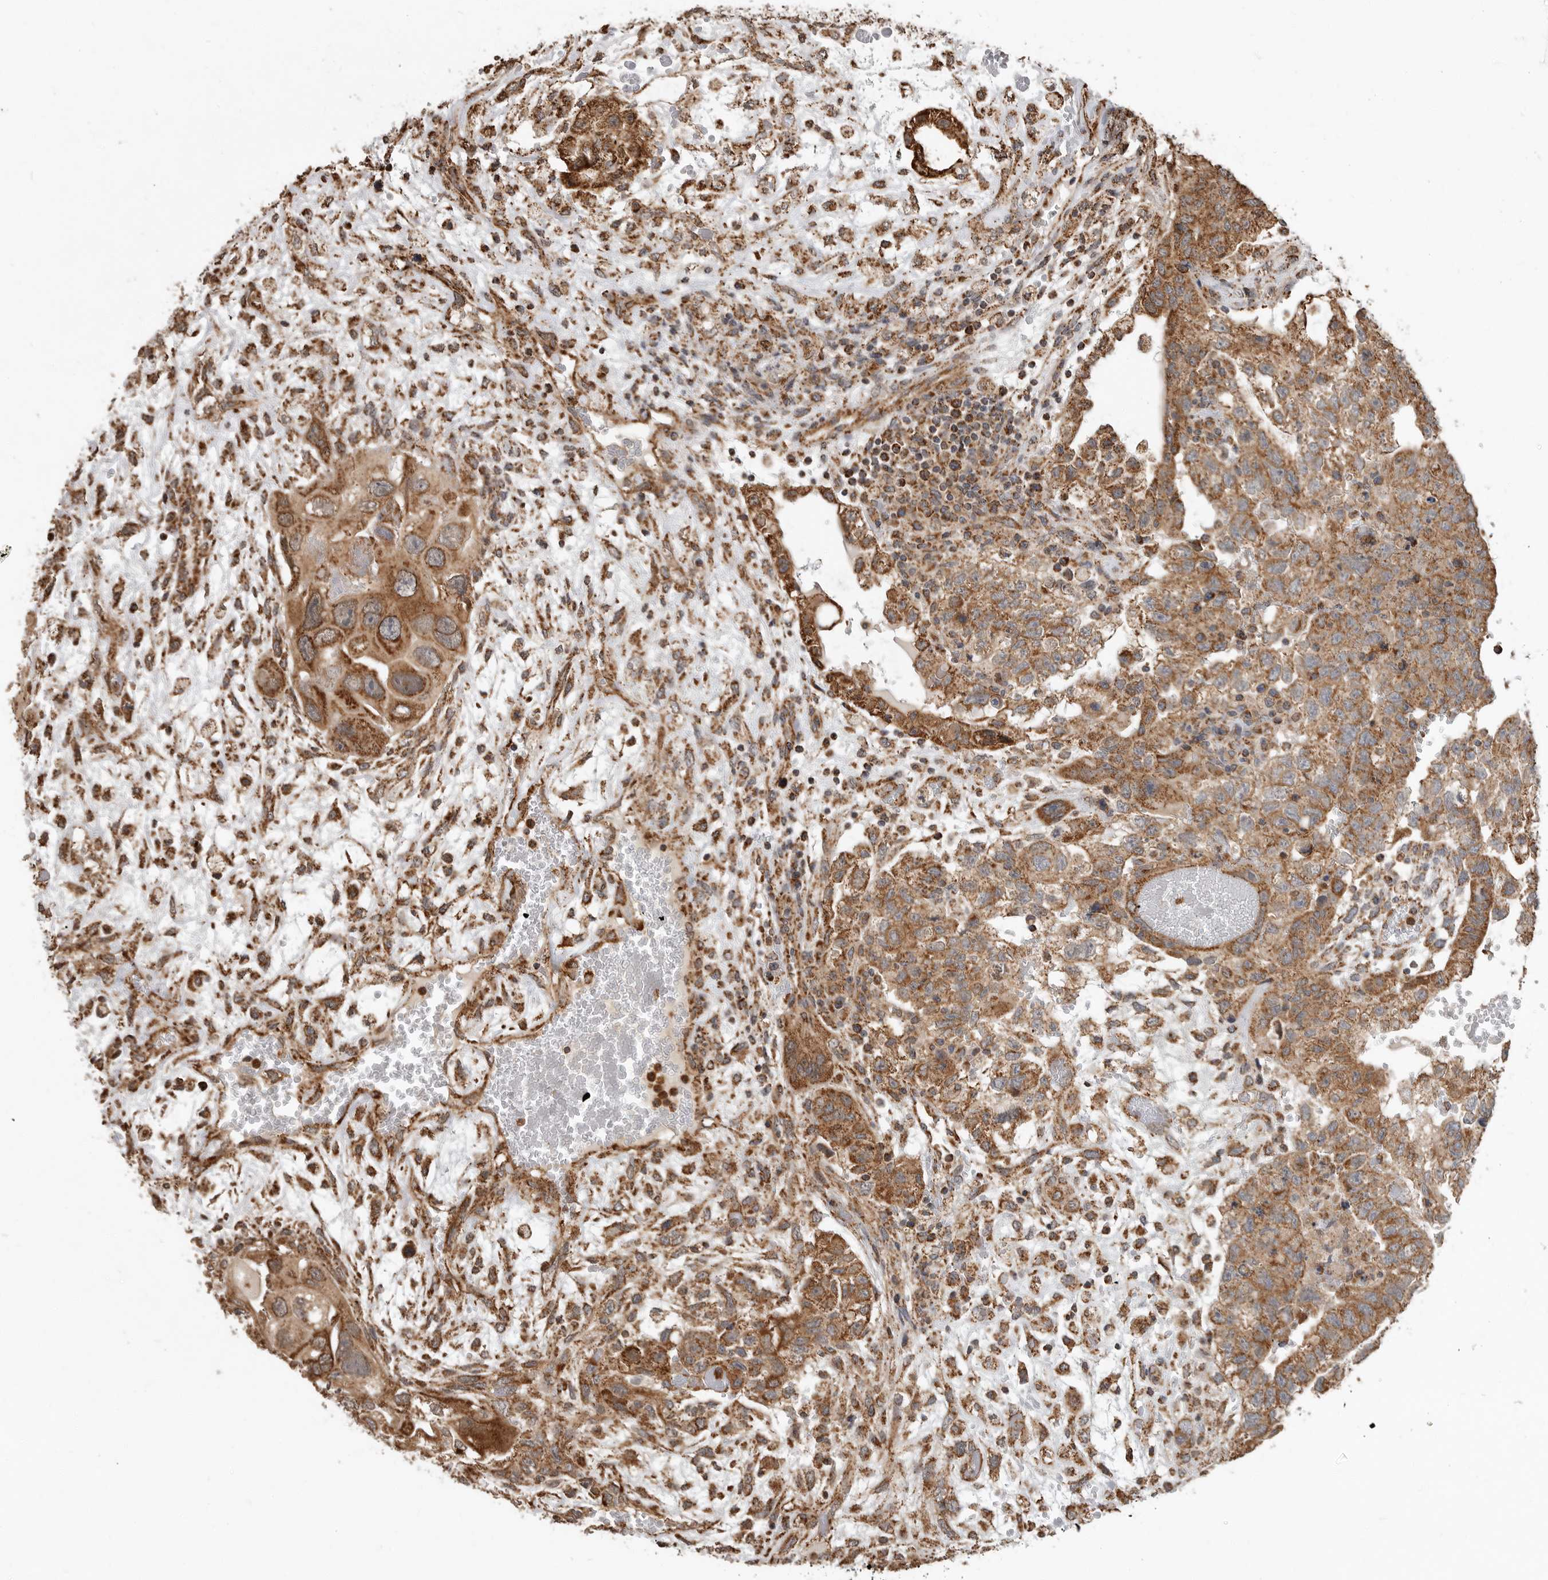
{"staining": {"intensity": "moderate", "quantity": ">75%", "location": "cytoplasmic/membranous"}, "tissue": "testis cancer", "cell_type": "Tumor cells", "image_type": "cancer", "snomed": [{"axis": "morphology", "description": "Carcinoma, Embryonal, NOS"}, {"axis": "topography", "description": "Testis"}], "caption": "This is an image of IHC staining of testis cancer, which shows moderate positivity in the cytoplasmic/membranous of tumor cells.", "gene": "GCNT2", "patient": {"sex": "male", "age": 36}}